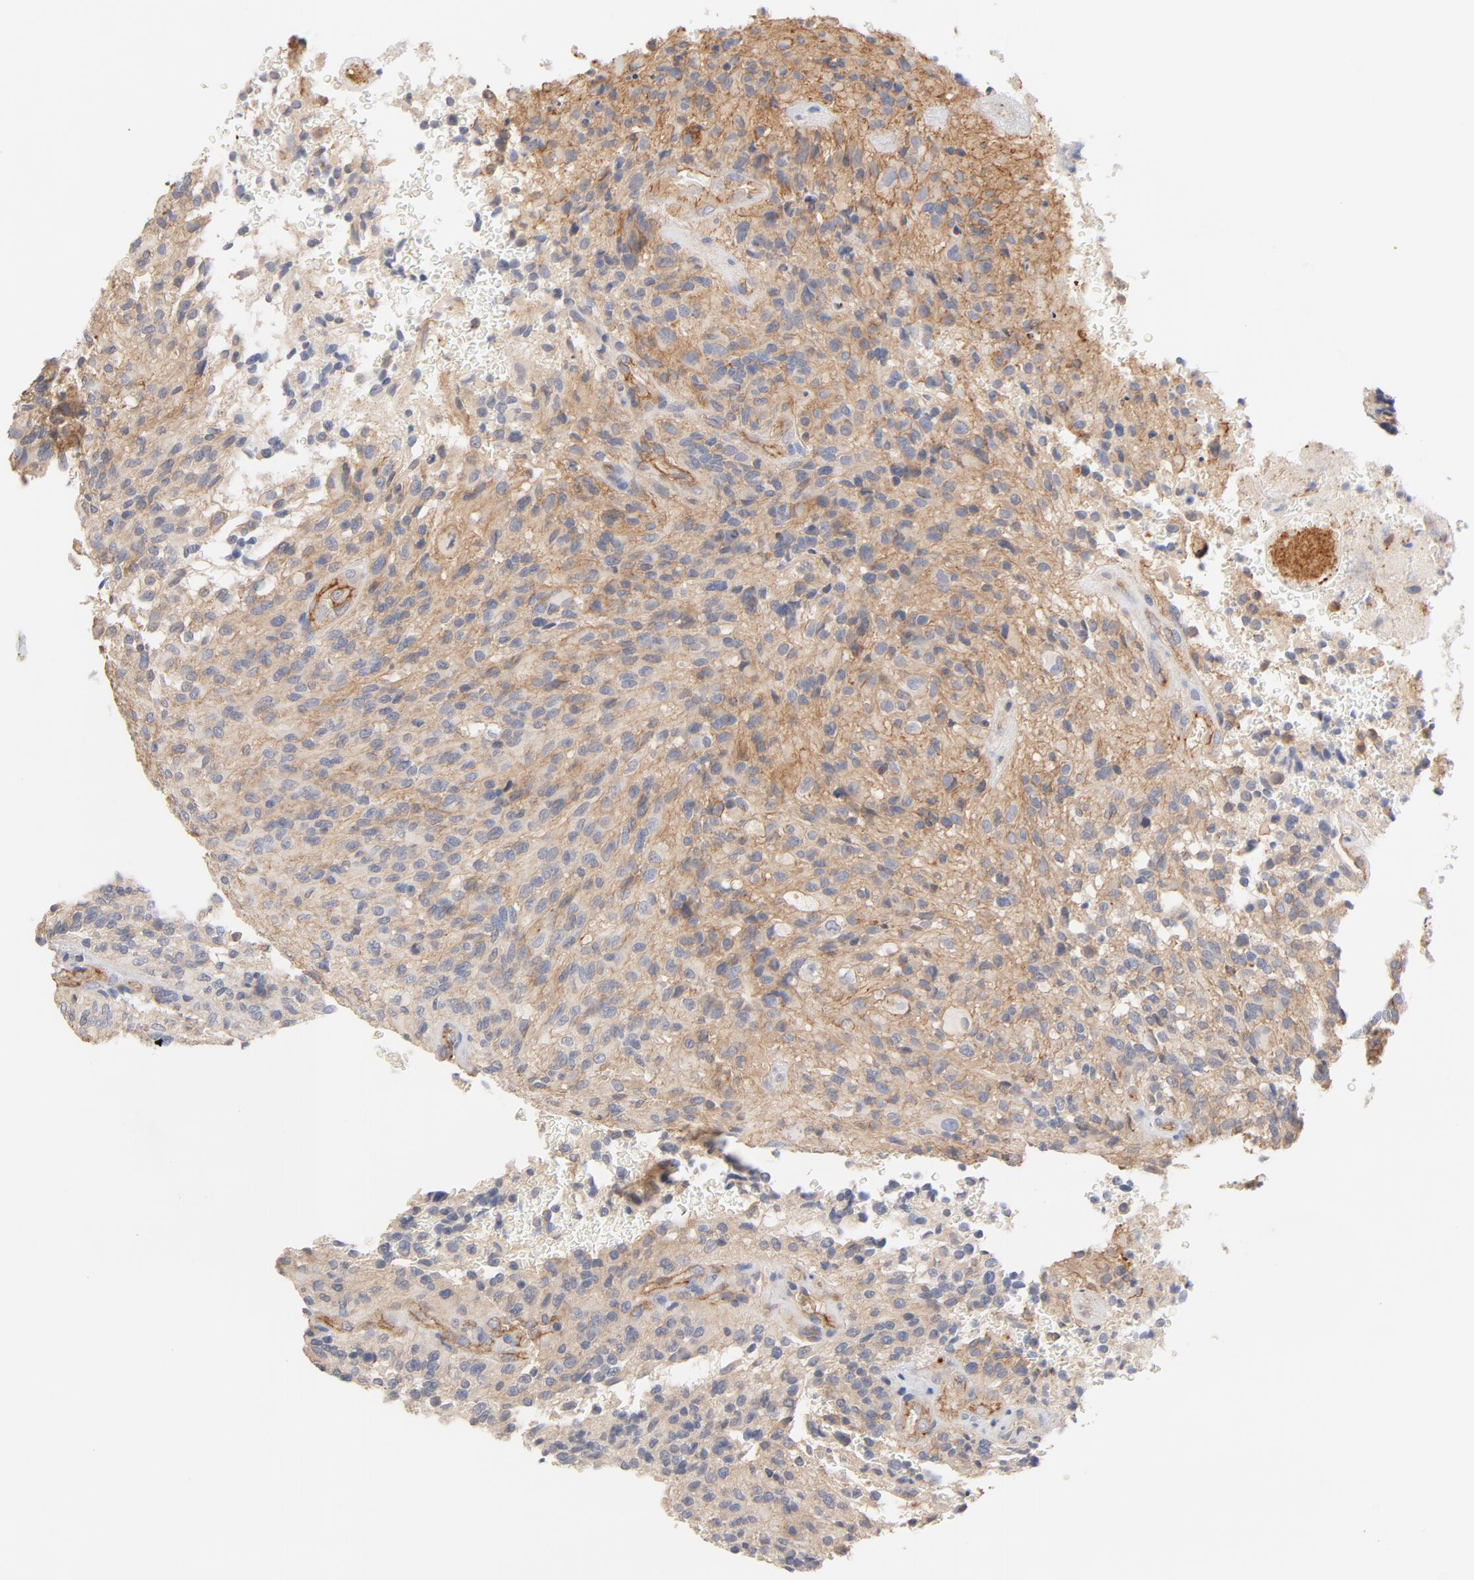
{"staining": {"intensity": "moderate", "quantity": ">75%", "location": "cytoplasmic/membranous"}, "tissue": "glioma", "cell_type": "Tumor cells", "image_type": "cancer", "snomed": [{"axis": "morphology", "description": "Normal tissue, NOS"}, {"axis": "morphology", "description": "Glioma, malignant, High grade"}, {"axis": "topography", "description": "Cerebral cortex"}], "caption": "Glioma stained for a protein (brown) exhibits moderate cytoplasmic/membranous positive expression in approximately >75% of tumor cells.", "gene": "STRN3", "patient": {"sex": "male", "age": 56}}